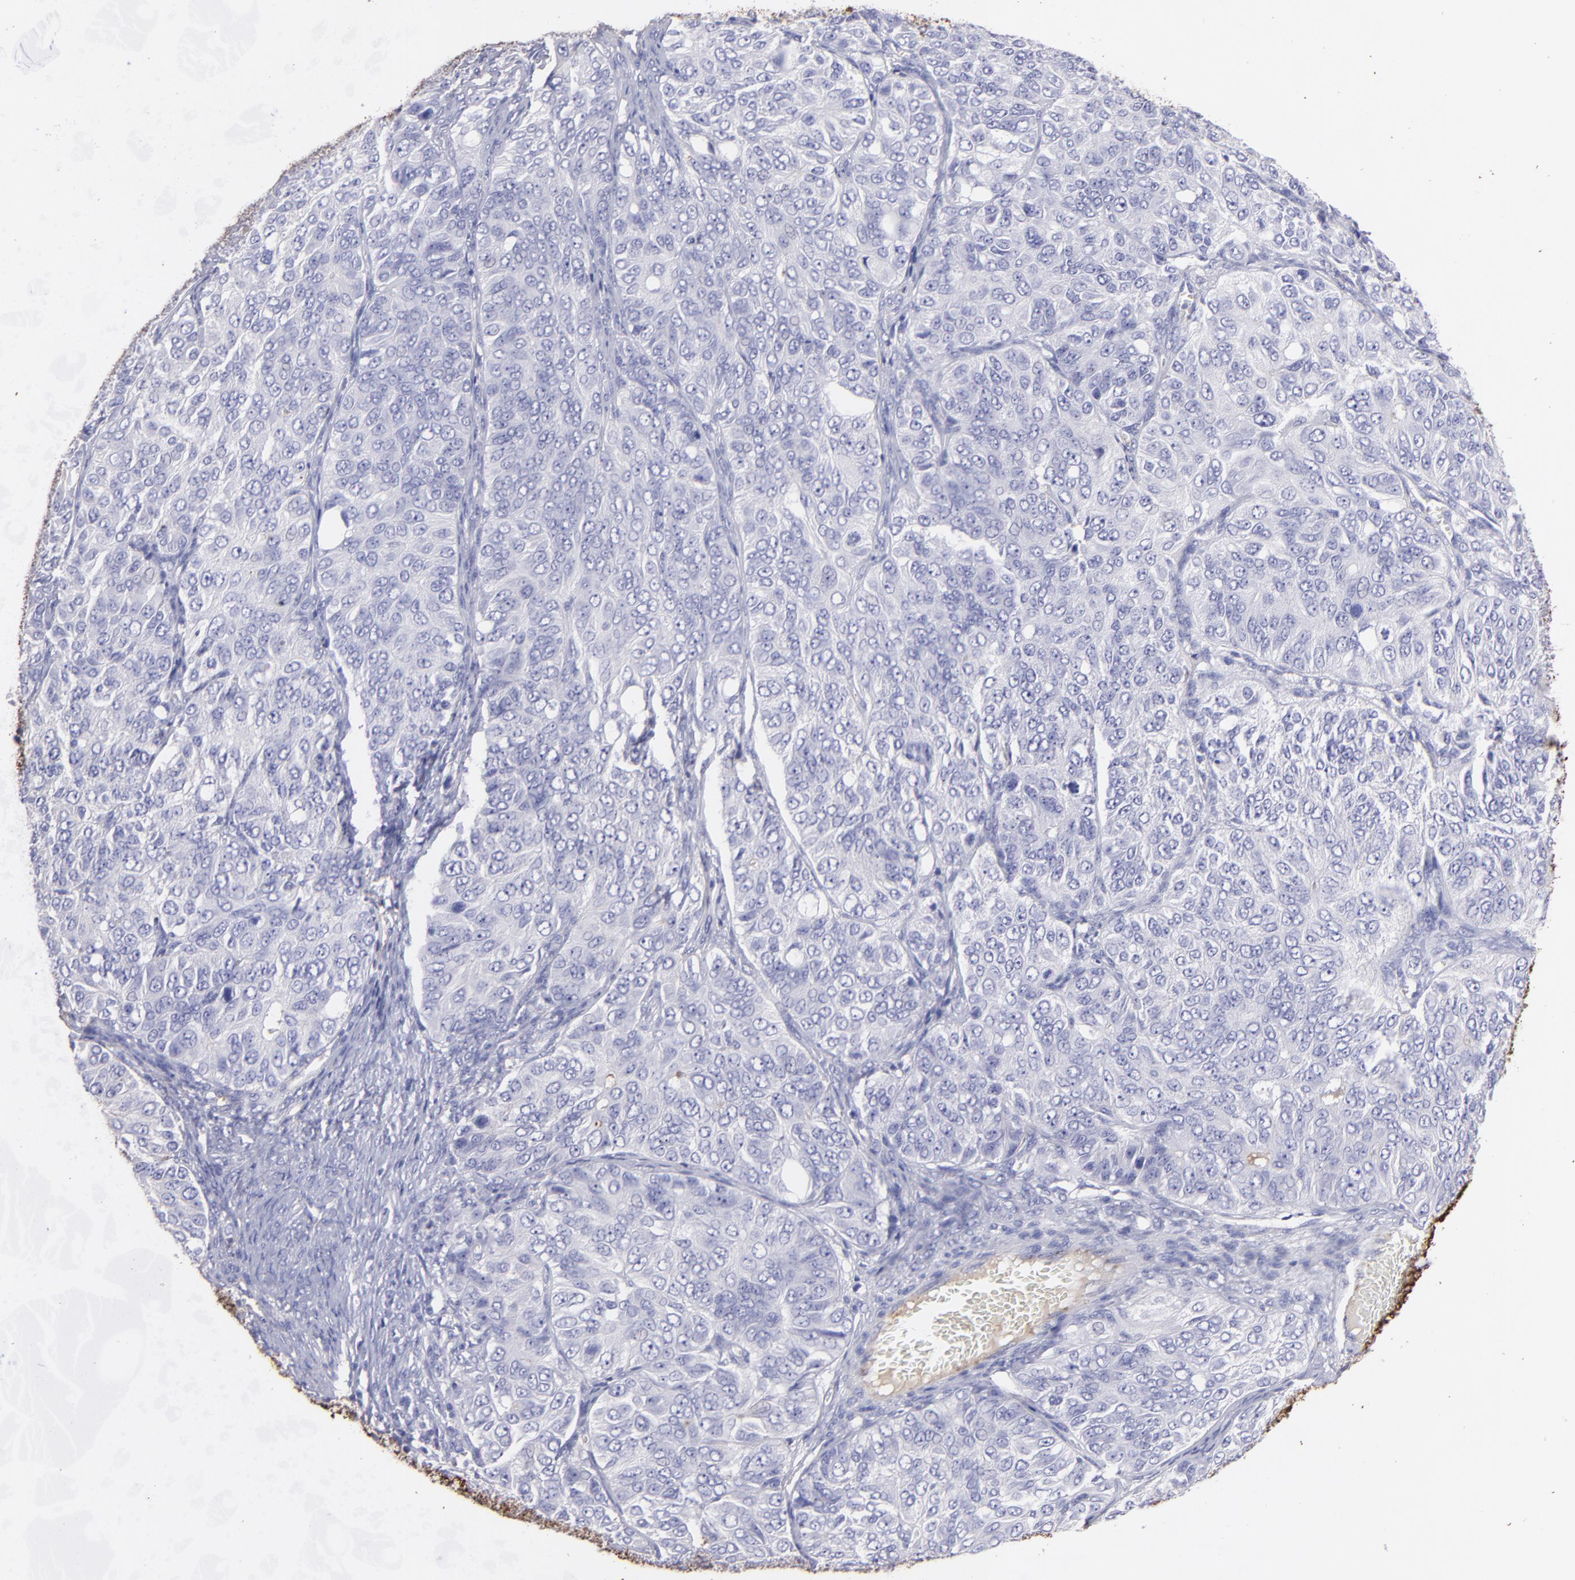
{"staining": {"intensity": "negative", "quantity": "none", "location": "none"}, "tissue": "ovarian cancer", "cell_type": "Tumor cells", "image_type": "cancer", "snomed": [{"axis": "morphology", "description": "Carcinoma, endometroid"}, {"axis": "topography", "description": "Ovary"}], "caption": "This is an immunohistochemistry (IHC) micrograph of ovarian endometroid carcinoma. There is no expression in tumor cells.", "gene": "FGB", "patient": {"sex": "female", "age": 51}}